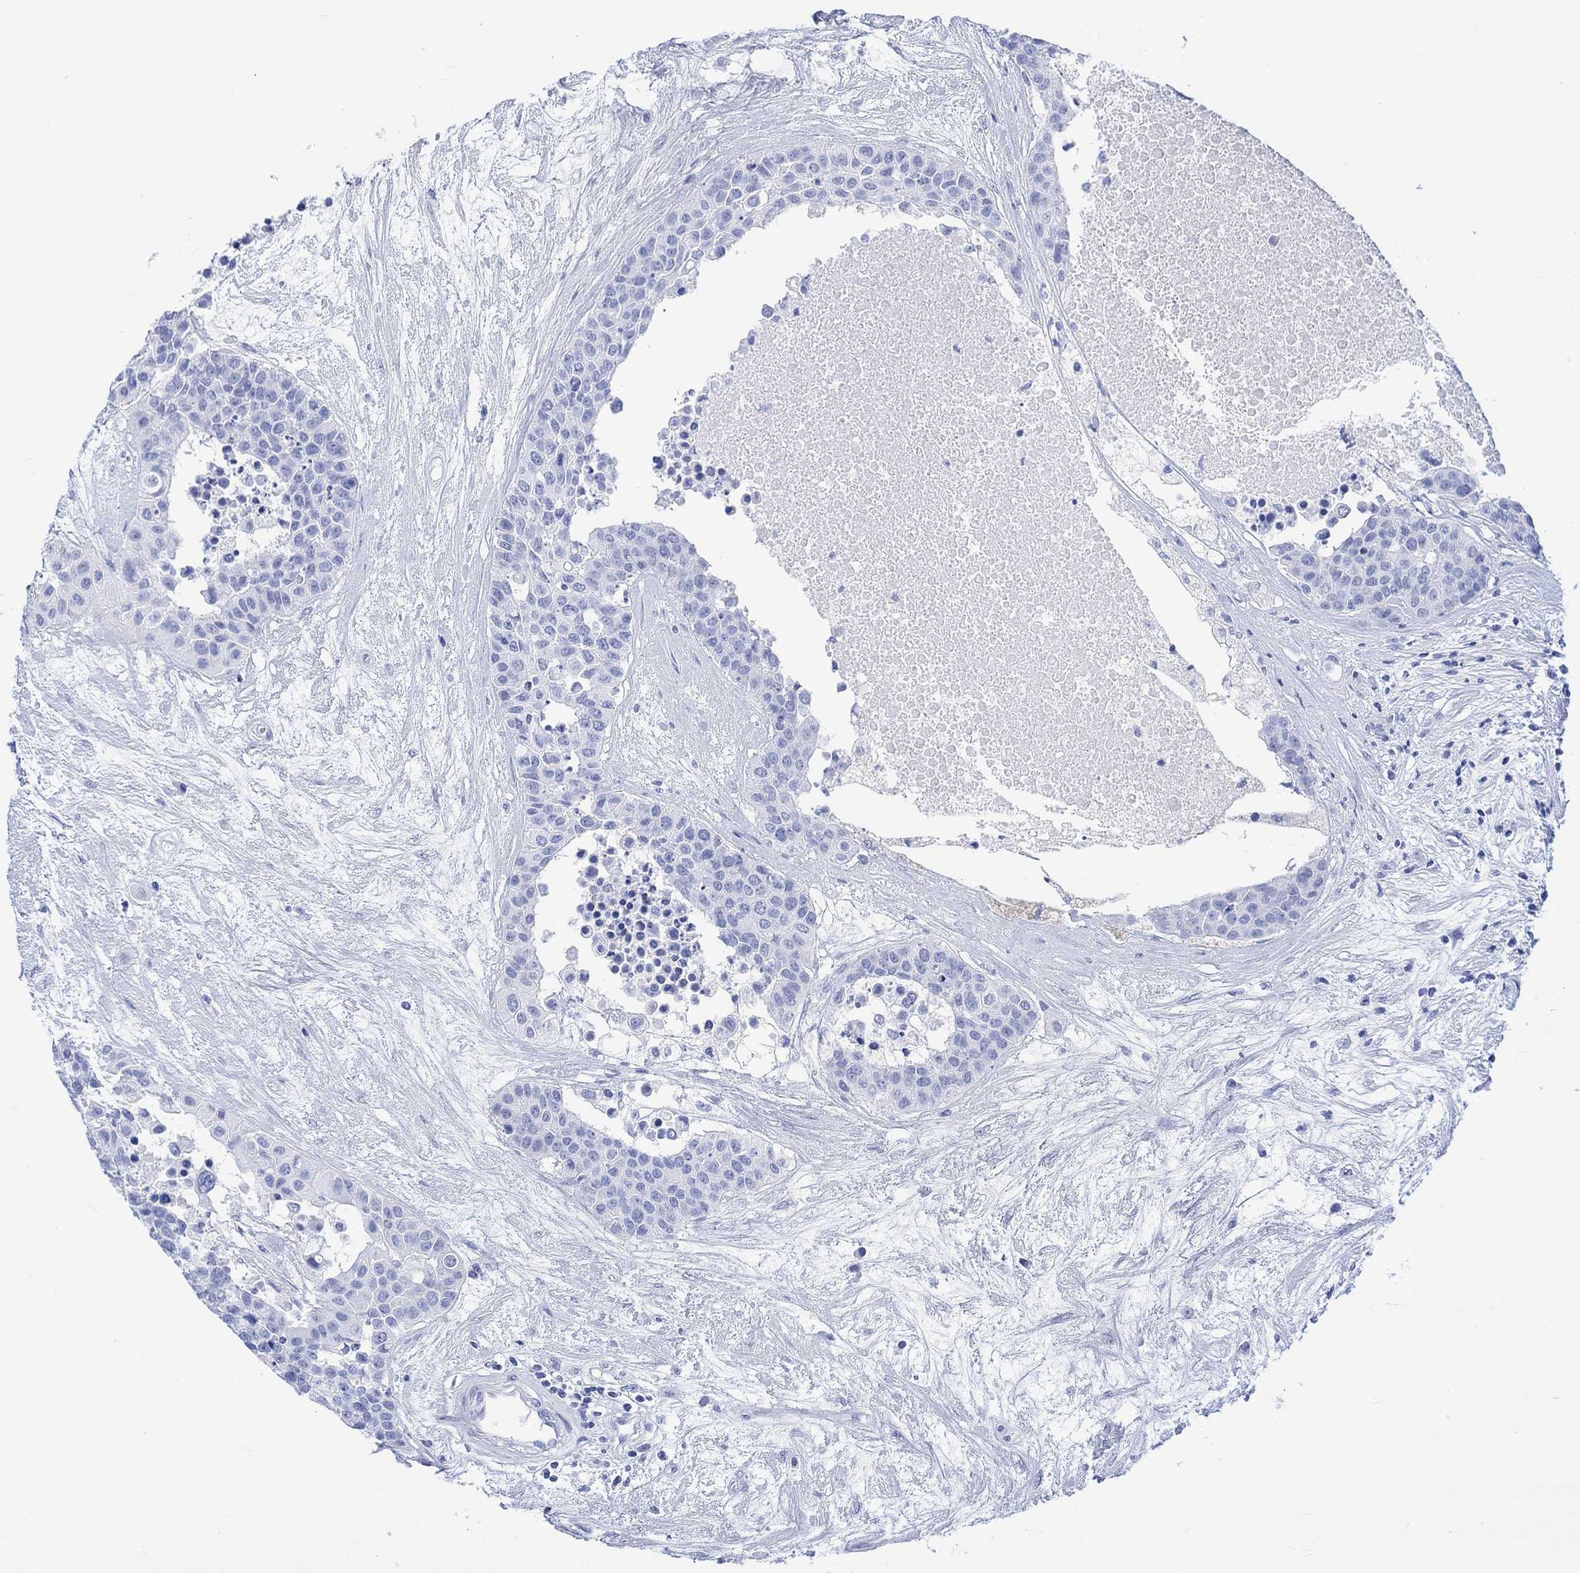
{"staining": {"intensity": "negative", "quantity": "none", "location": "none"}, "tissue": "carcinoid", "cell_type": "Tumor cells", "image_type": "cancer", "snomed": [{"axis": "morphology", "description": "Carcinoid, malignant, NOS"}, {"axis": "topography", "description": "Colon"}], "caption": "DAB immunohistochemical staining of human carcinoid (malignant) exhibits no significant staining in tumor cells. (Immunohistochemistry (ihc), brightfield microscopy, high magnification).", "gene": "CELF4", "patient": {"sex": "male", "age": 81}}